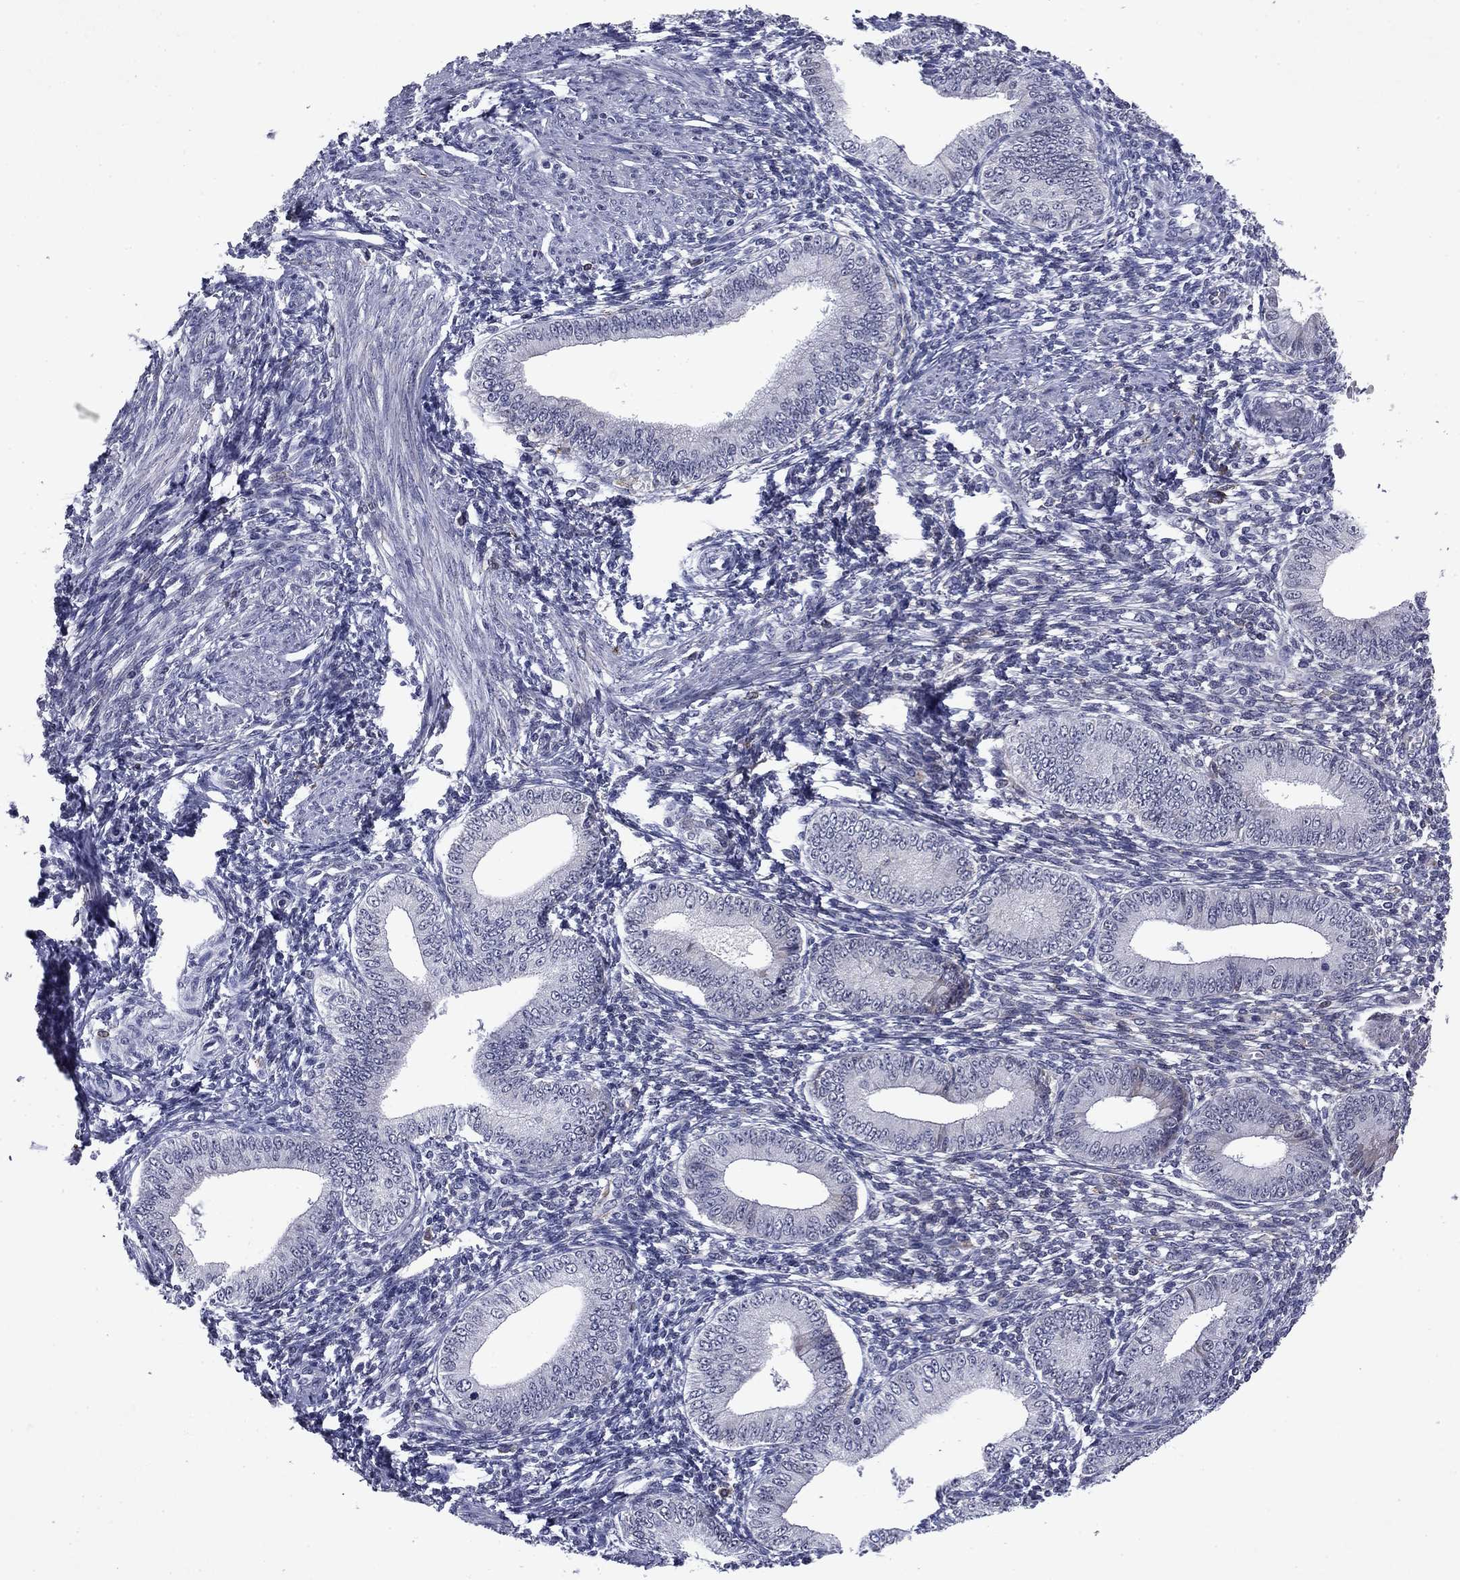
{"staining": {"intensity": "negative", "quantity": "none", "location": "none"}, "tissue": "endometrium", "cell_type": "Cells in endometrial stroma", "image_type": "normal", "snomed": [{"axis": "morphology", "description": "Normal tissue, NOS"}, {"axis": "topography", "description": "Endometrium"}], "caption": "Cells in endometrial stroma show no significant staining in benign endometrium.", "gene": "ECM1", "patient": {"sex": "female", "age": 42}}